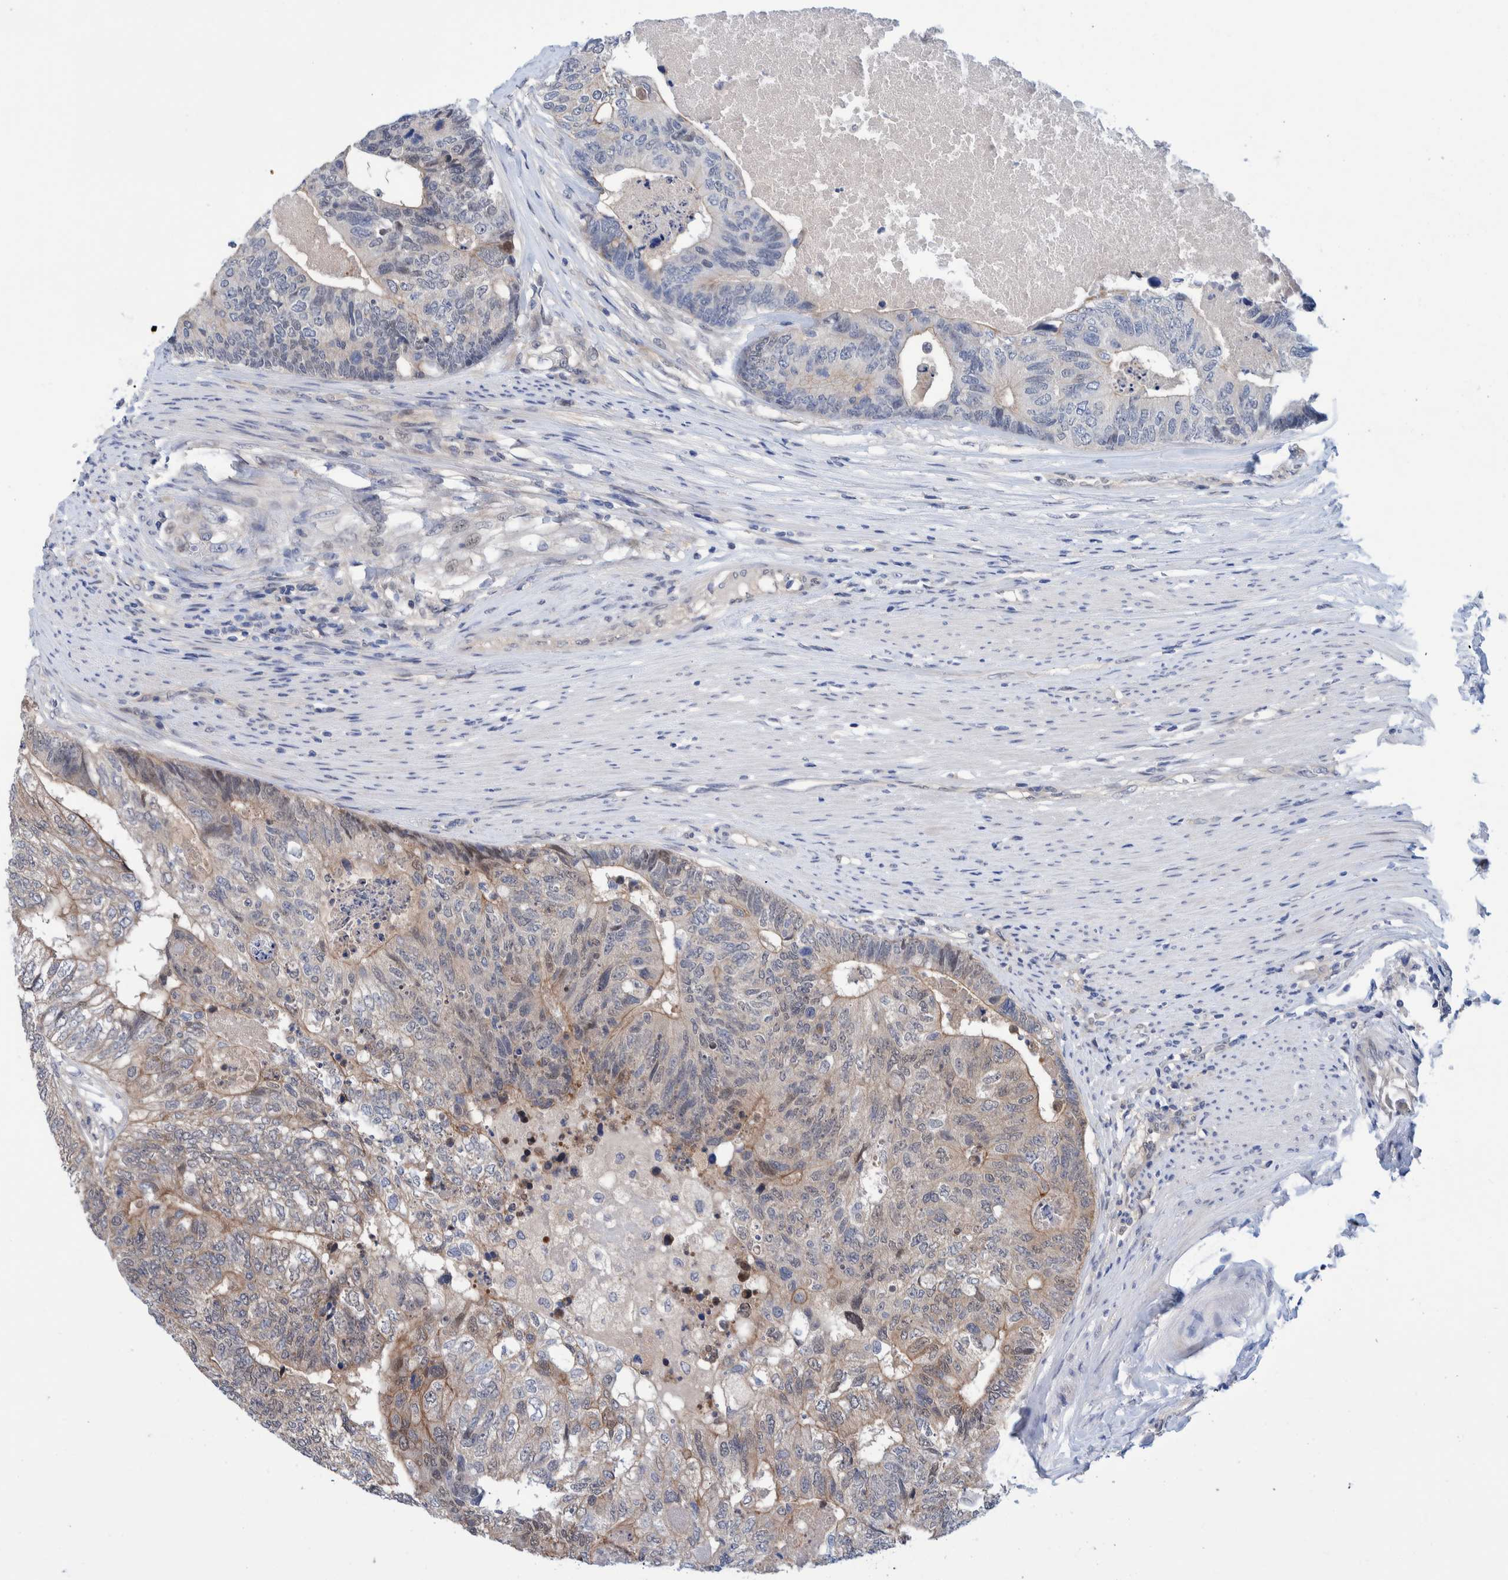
{"staining": {"intensity": "moderate", "quantity": ">75%", "location": "cytoplasmic/membranous,nuclear"}, "tissue": "colorectal cancer", "cell_type": "Tumor cells", "image_type": "cancer", "snomed": [{"axis": "morphology", "description": "Adenocarcinoma, NOS"}, {"axis": "topography", "description": "Colon"}], "caption": "A photomicrograph showing moderate cytoplasmic/membranous and nuclear staining in about >75% of tumor cells in adenocarcinoma (colorectal), as visualized by brown immunohistochemical staining.", "gene": "PFAS", "patient": {"sex": "female", "age": 67}}